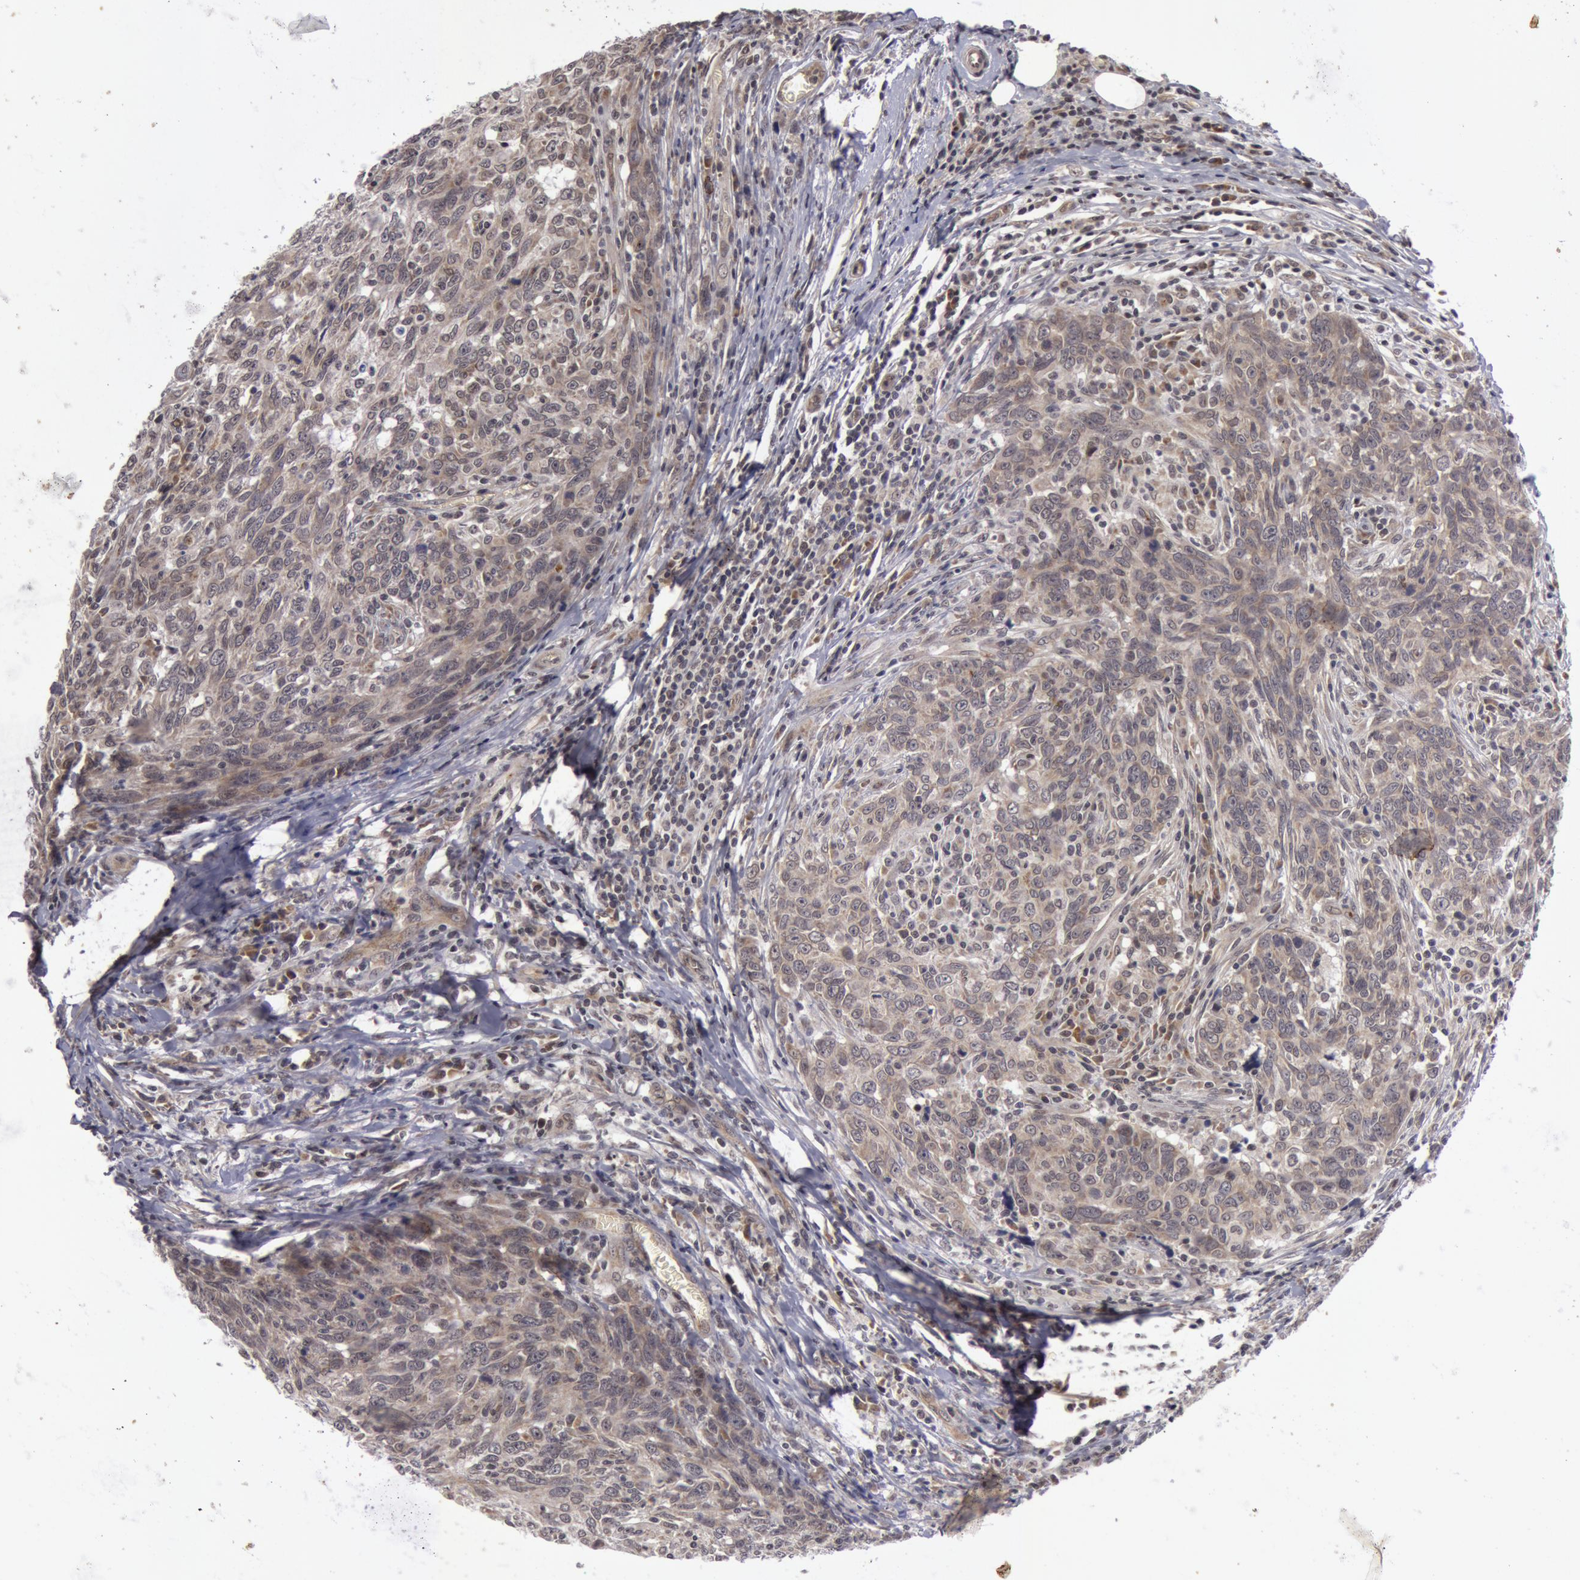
{"staining": {"intensity": "weak", "quantity": ">75%", "location": "cytoplasmic/membranous"}, "tissue": "breast cancer", "cell_type": "Tumor cells", "image_type": "cancer", "snomed": [{"axis": "morphology", "description": "Duct carcinoma"}, {"axis": "topography", "description": "Breast"}], "caption": "Breast intraductal carcinoma stained with a protein marker reveals weak staining in tumor cells.", "gene": "SYTL4", "patient": {"sex": "female", "age": 50}}